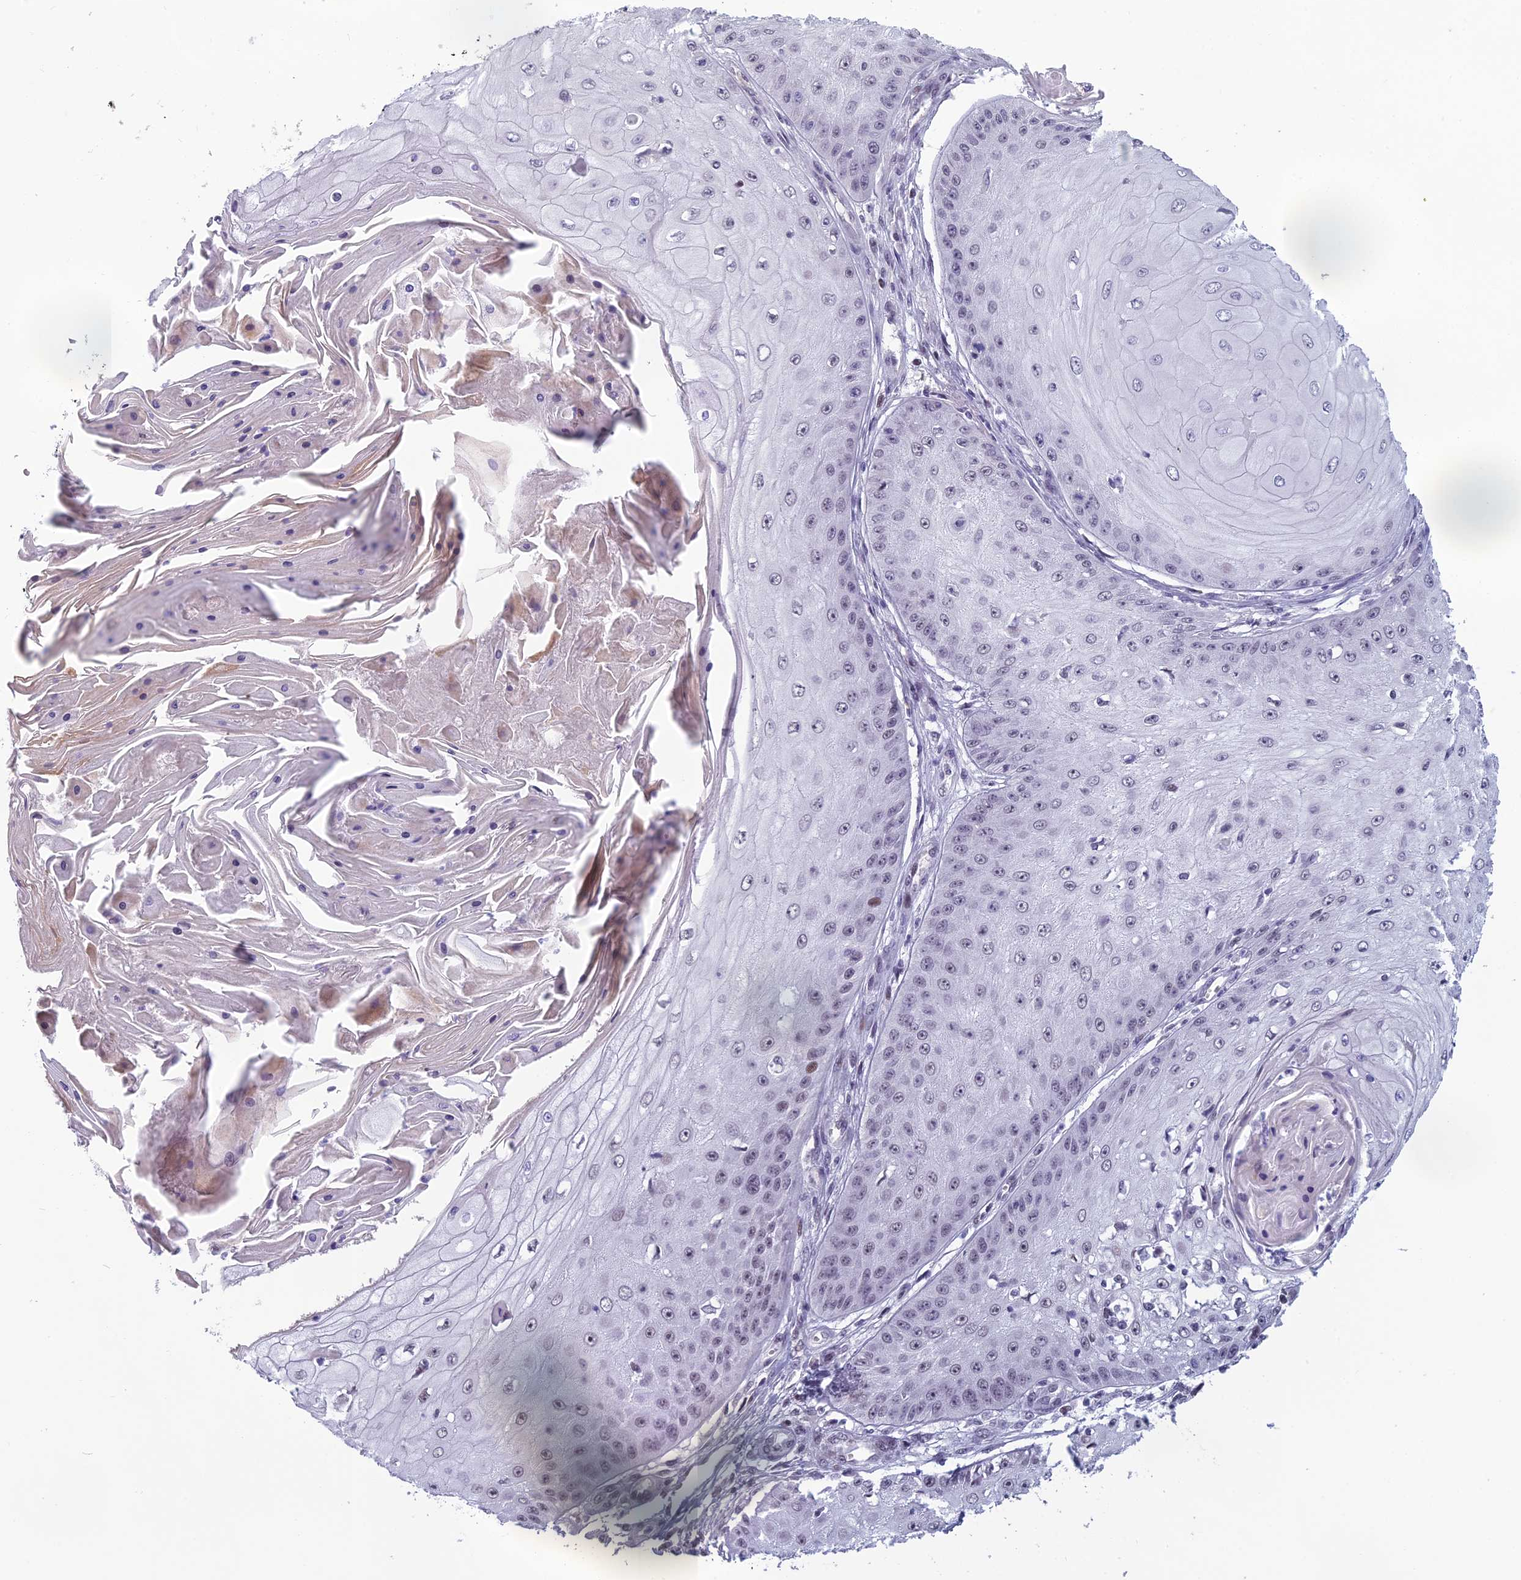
{"staining": {"intensity": "negative", "quantity": "none", "location": "none"}, "tissue": "skin cancer", "cell_type": "Tumor cells", "image_type": "cancer", "snomed": [{"axis": "morphology", "description": "Squamous cell carcinoma, NOS"}, {"axis": "topography", "description": "Skin"}], "caption": "IHC of skin squamous cell carcinoma displays no expression in tumor cells. (Immunohistochemistry (ihc), brightfield microscopy, high magnification).", "gene": "RGS17", "patient": {"sex": "male", "age": 70}}